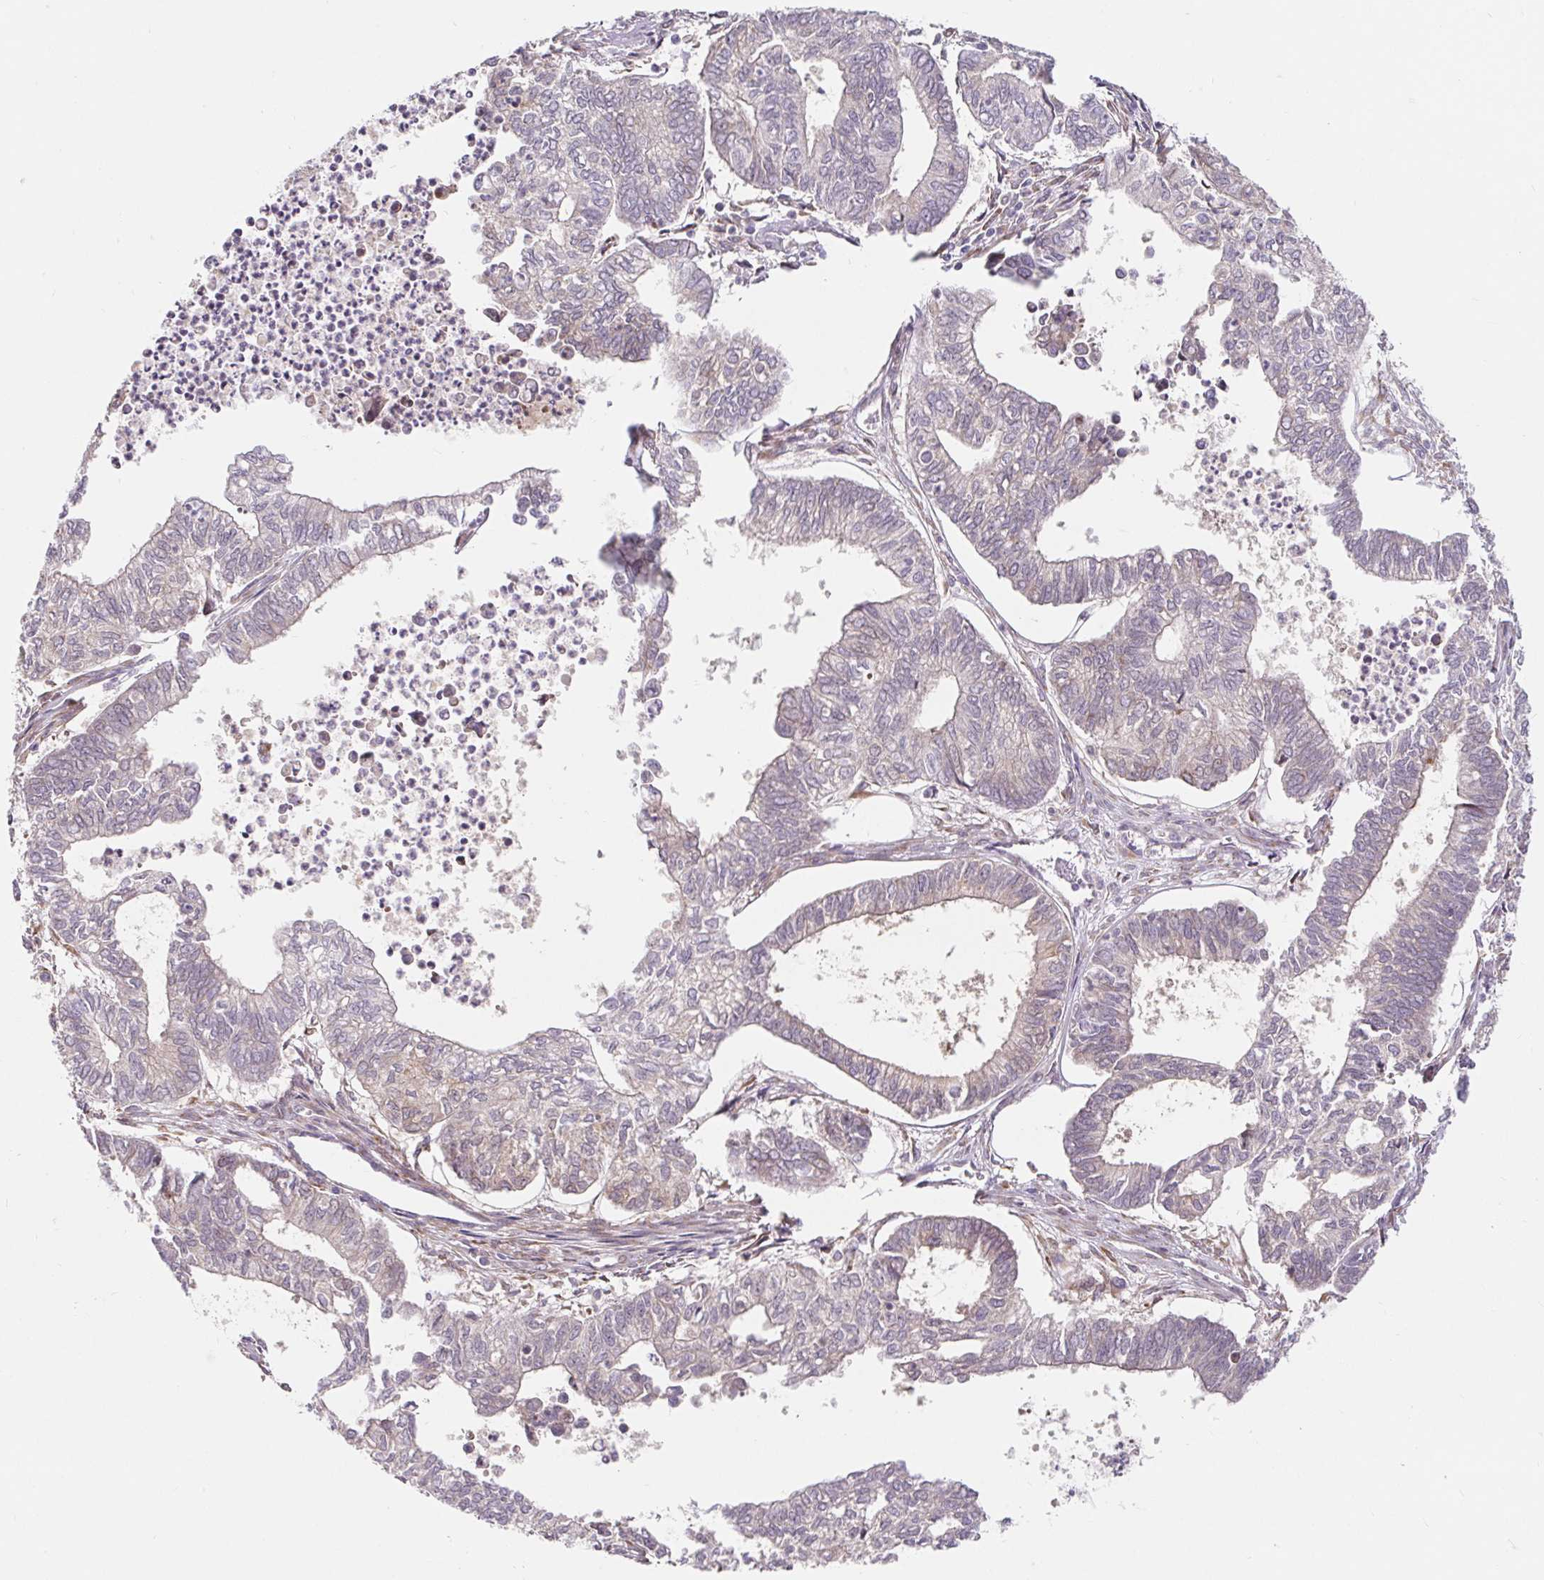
{"staining": {"intensity": "weak", "quantity": "<25%", "location": "cytoplasmic/membranous"}, "tissue": "ovarian cancer", "cell_type": "Tumor cells", "image_type": "cancer", "snomed": [{"axis": "morphology", "description": "Carcinoma, endometroid"}, {"axis": "topography", "description": "Ovary"}], "caption": "Immunohistochemistry of endometroid carcinoma (ovarian) displays no positivity in tumor cells.", "gene": "LYPD5", "patient": {"sex": "female", "age": 64}}